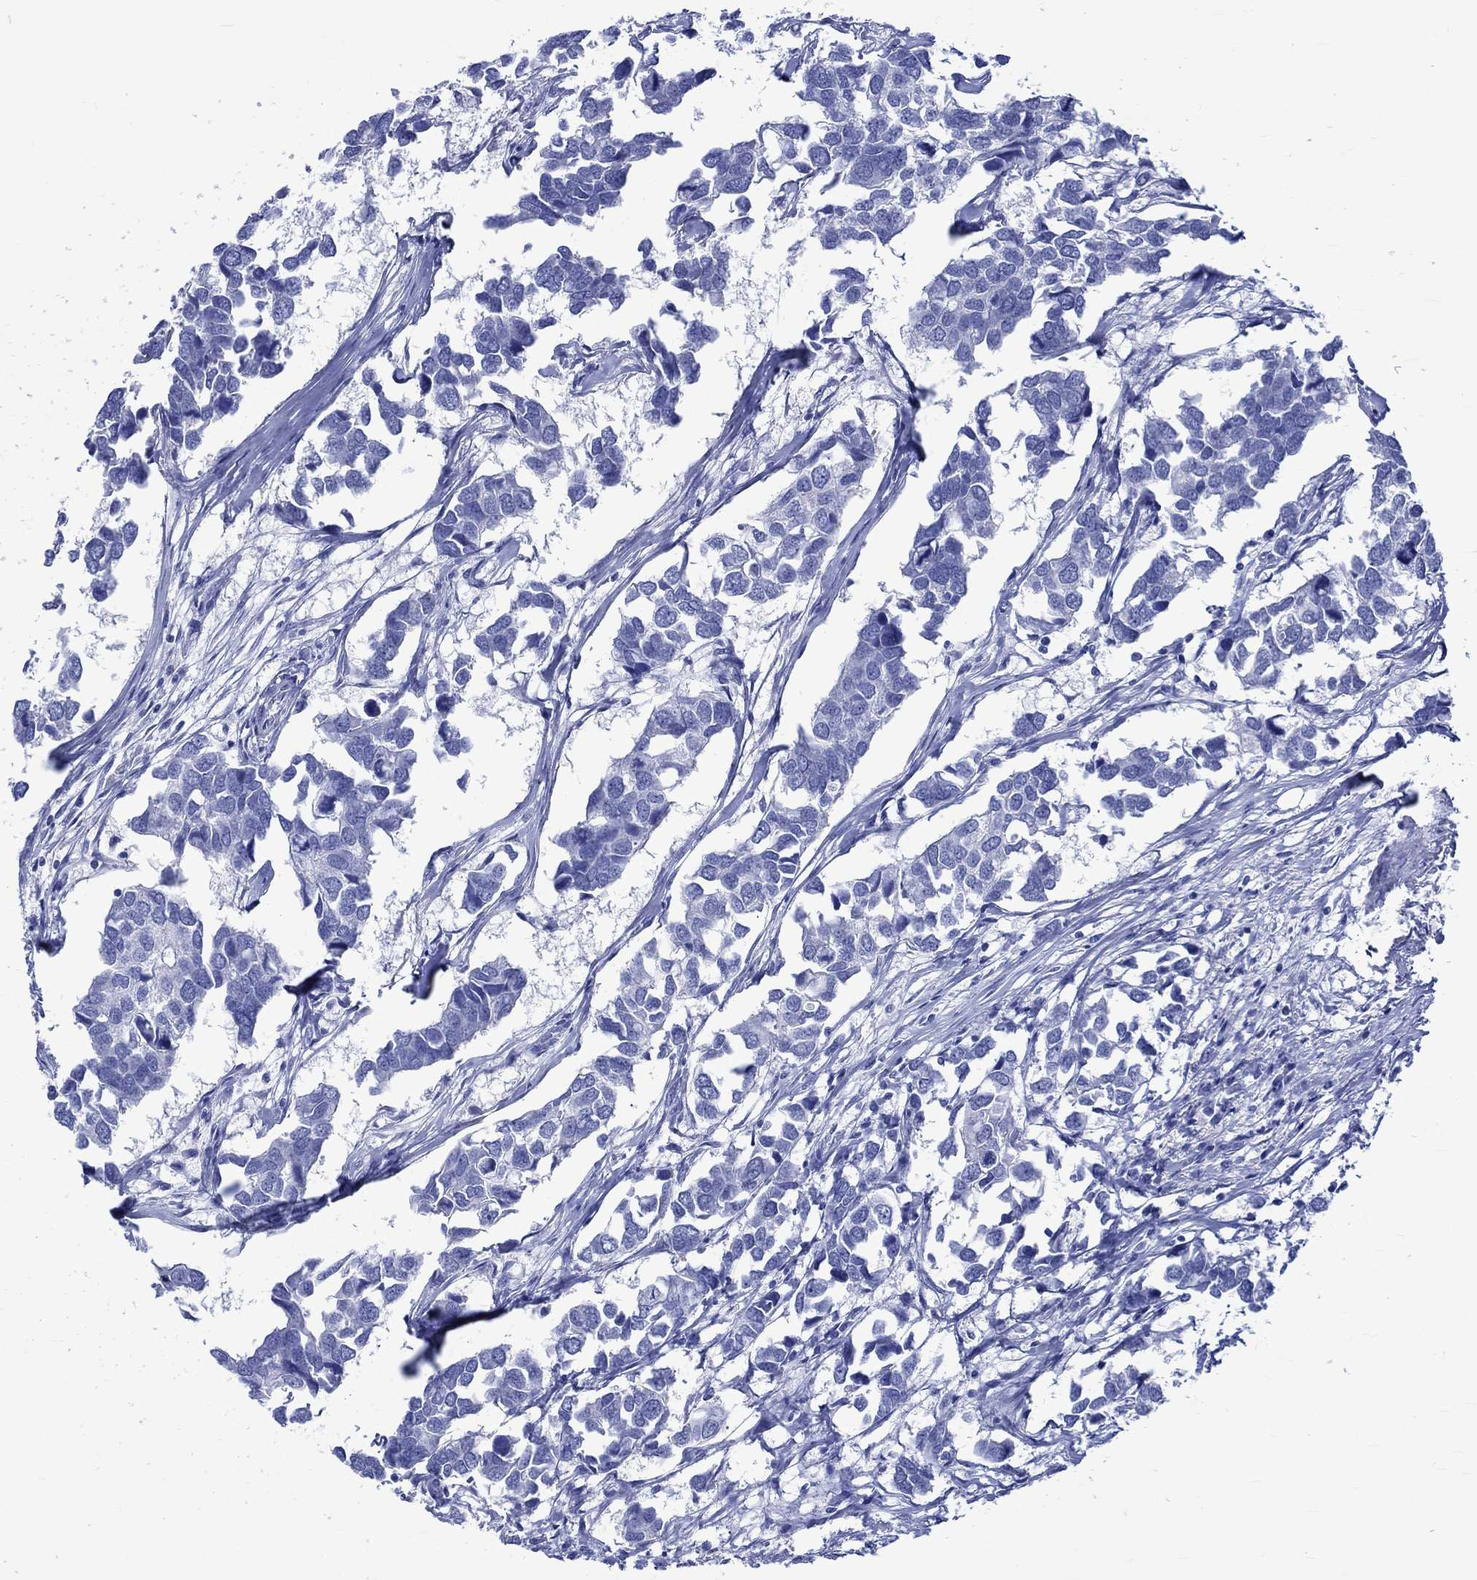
{"staining": {"intensity": "negative", "quantity": "none", "location": "none"}, "tissue": "breast cancer", "cell_type": "Tumor cells", "image_type": "cancer", "snomed": [{"axis": "morphology", "description": "Duct carcinoma"}, {"axis": "topography", "description": "Breast"}], "caption": "Breast cancer (invasive ductal carcinoma) stained for a protein using IHC reveals no staining tumor cells.", "gene": "KLHL33", "patient": {"sex": "female", "age": 83}}